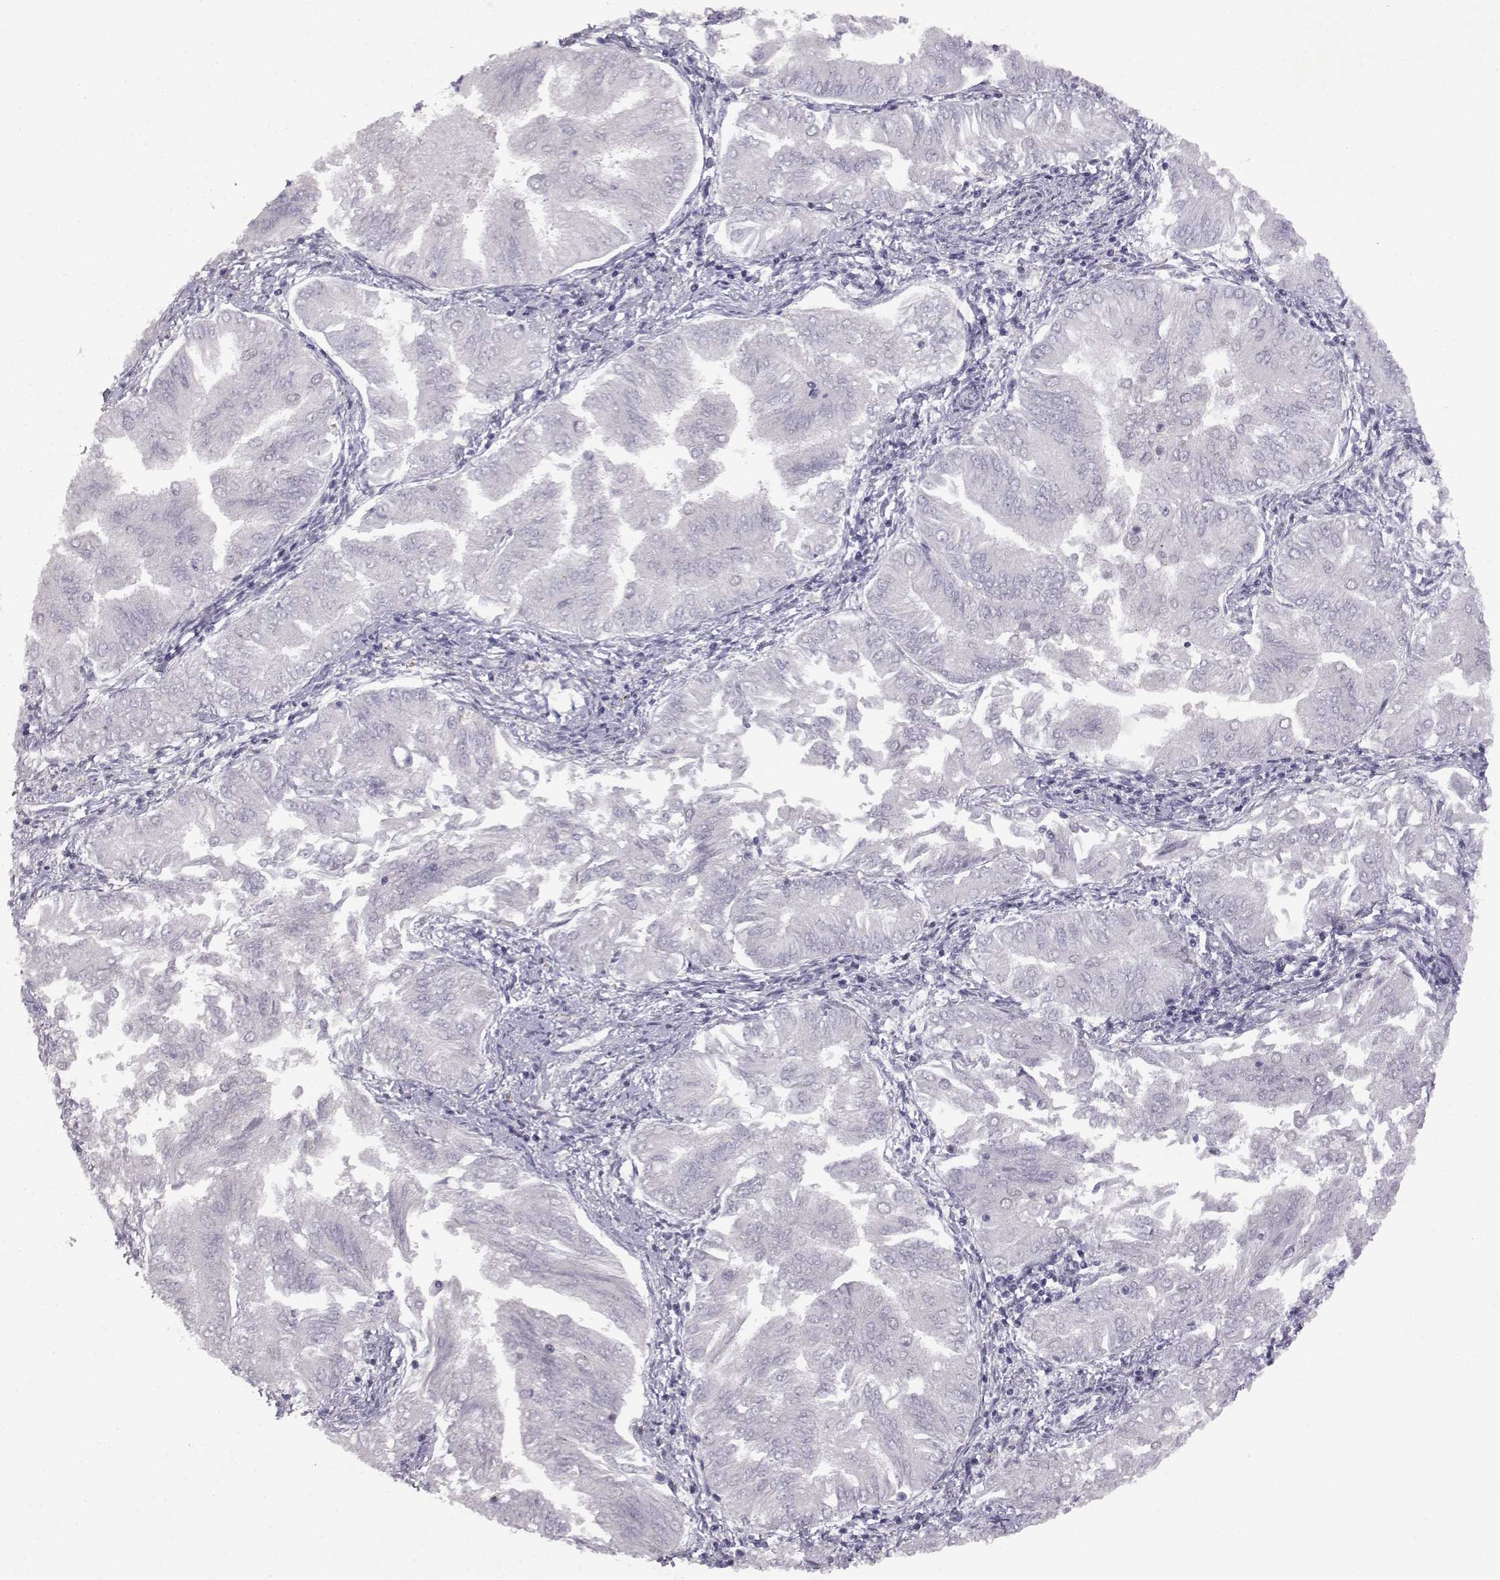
{"staining": {"intensity": "negative", "quantity": "none", "location": "none"}, "tissue": "endometrial cancer", "cell_type": "Tumor cells", "image_type": "cancer", "snomed": [{"axis": "morphology", "description": "Adenocarcinoma, NOS"}, {"axis": "topography", "description": "Endometrium"}], "caption": "A micrograph of endometrial cancer (adenocarcinoma) stained for a protein exhibits no brown staining in tumor cells.", "gene": "VGF", "patient": {"sex": "female", "age": 53}}